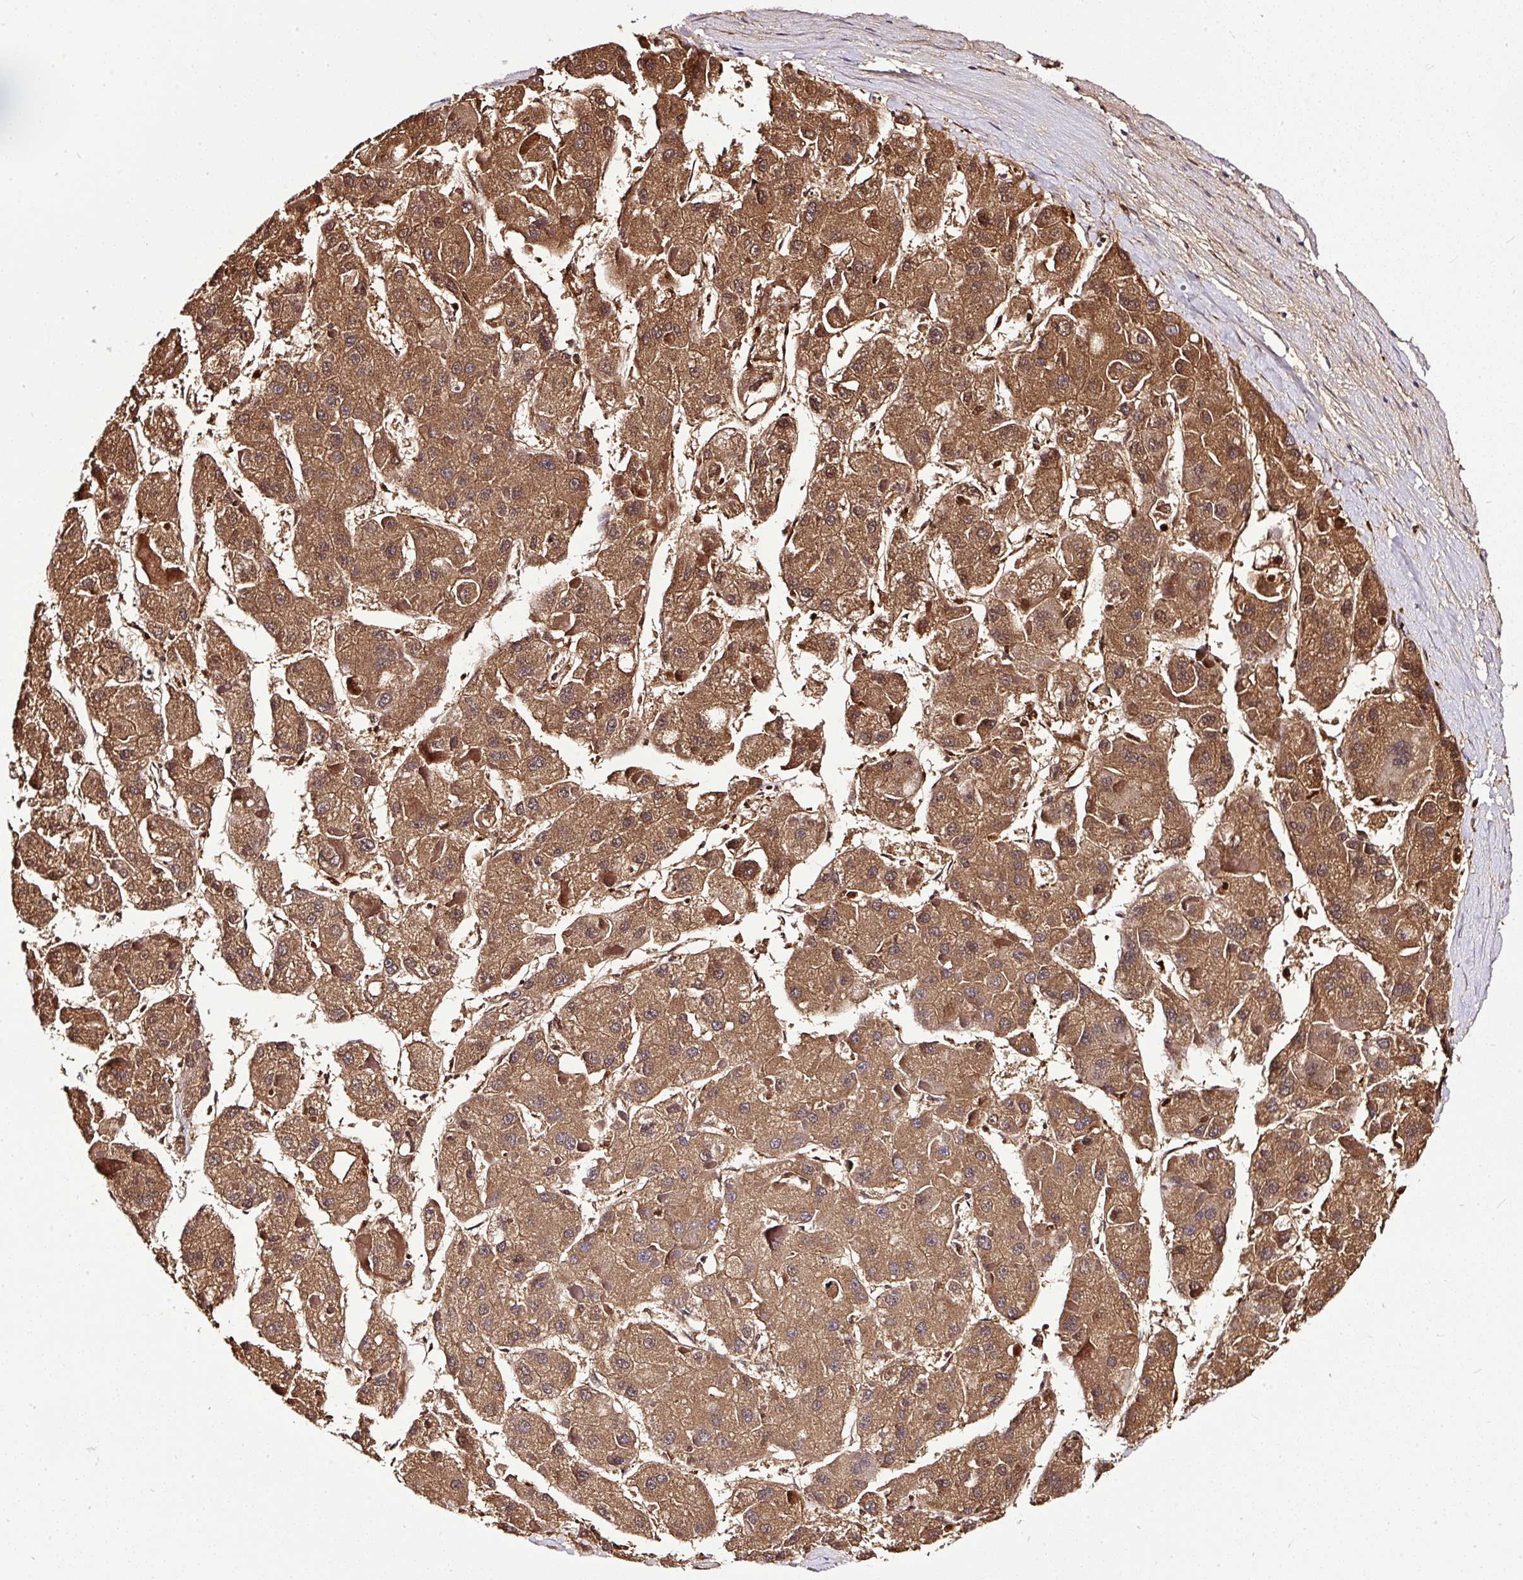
{"staining": {"intensity": "moderate", "quantity": ">75%", "location": "cytoplasmic/membranous,nuclear"}, "tissue": "liver cancer", "cell_type": "Tumor cells", "image_type": "cancer", "snomed": [{"axis": "morphology", "description": "Carcinoma, Hepatocellular, NOS"}, {"axis": "topography", "description": "Liver"}], "caption": "Protein expression by immunohistochemistry displays moderate cytoplasmic/membranous and nuclear expression in approximately >75% of tumor cells in liver cancer (hepatocellular carcinoma).", "gene": "CLEC3B", "patient": {"sex": "female", "age": 73}}